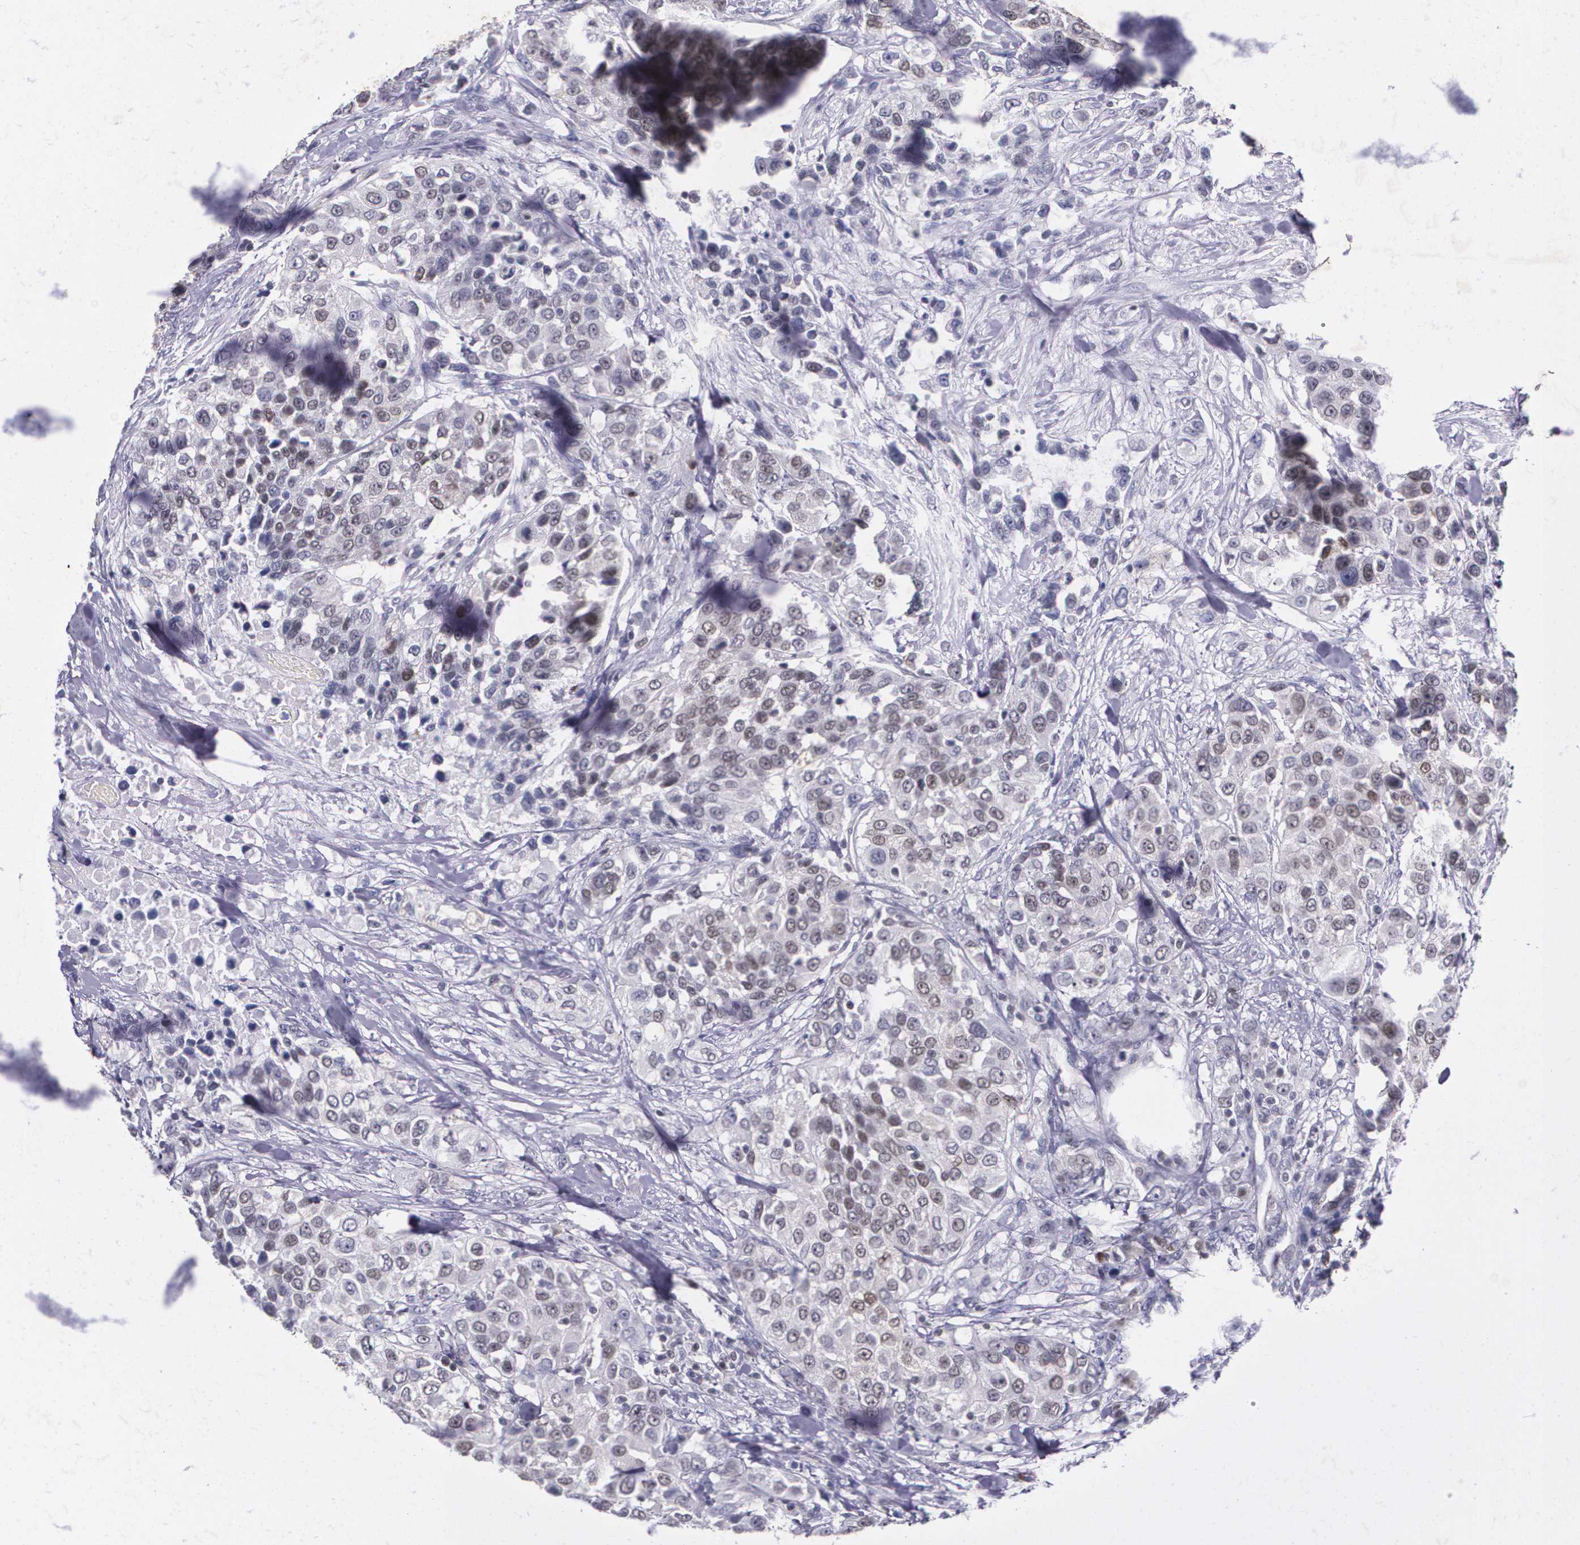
{"staining": {"intensity": "negative", "quantity": "none", "location": "none"}, "tissue": "urothelial cancer", "cell_type": "Tumor cells", "image_type": "cancer", "snomed": [{"axis": "morphology", "description": "Urothelial carcinoma, High grade"}, {"axis": "topography", "description": "Urinary bladder"}], "caption": "High power microscopy histopathology image of an immunohistochemistry histopathology image of high-grade urothelial carcinoma, revealing no significant staining in tumor cells.", "gene": "MGMT", "patient": {"sex": "female", "age": 80}}